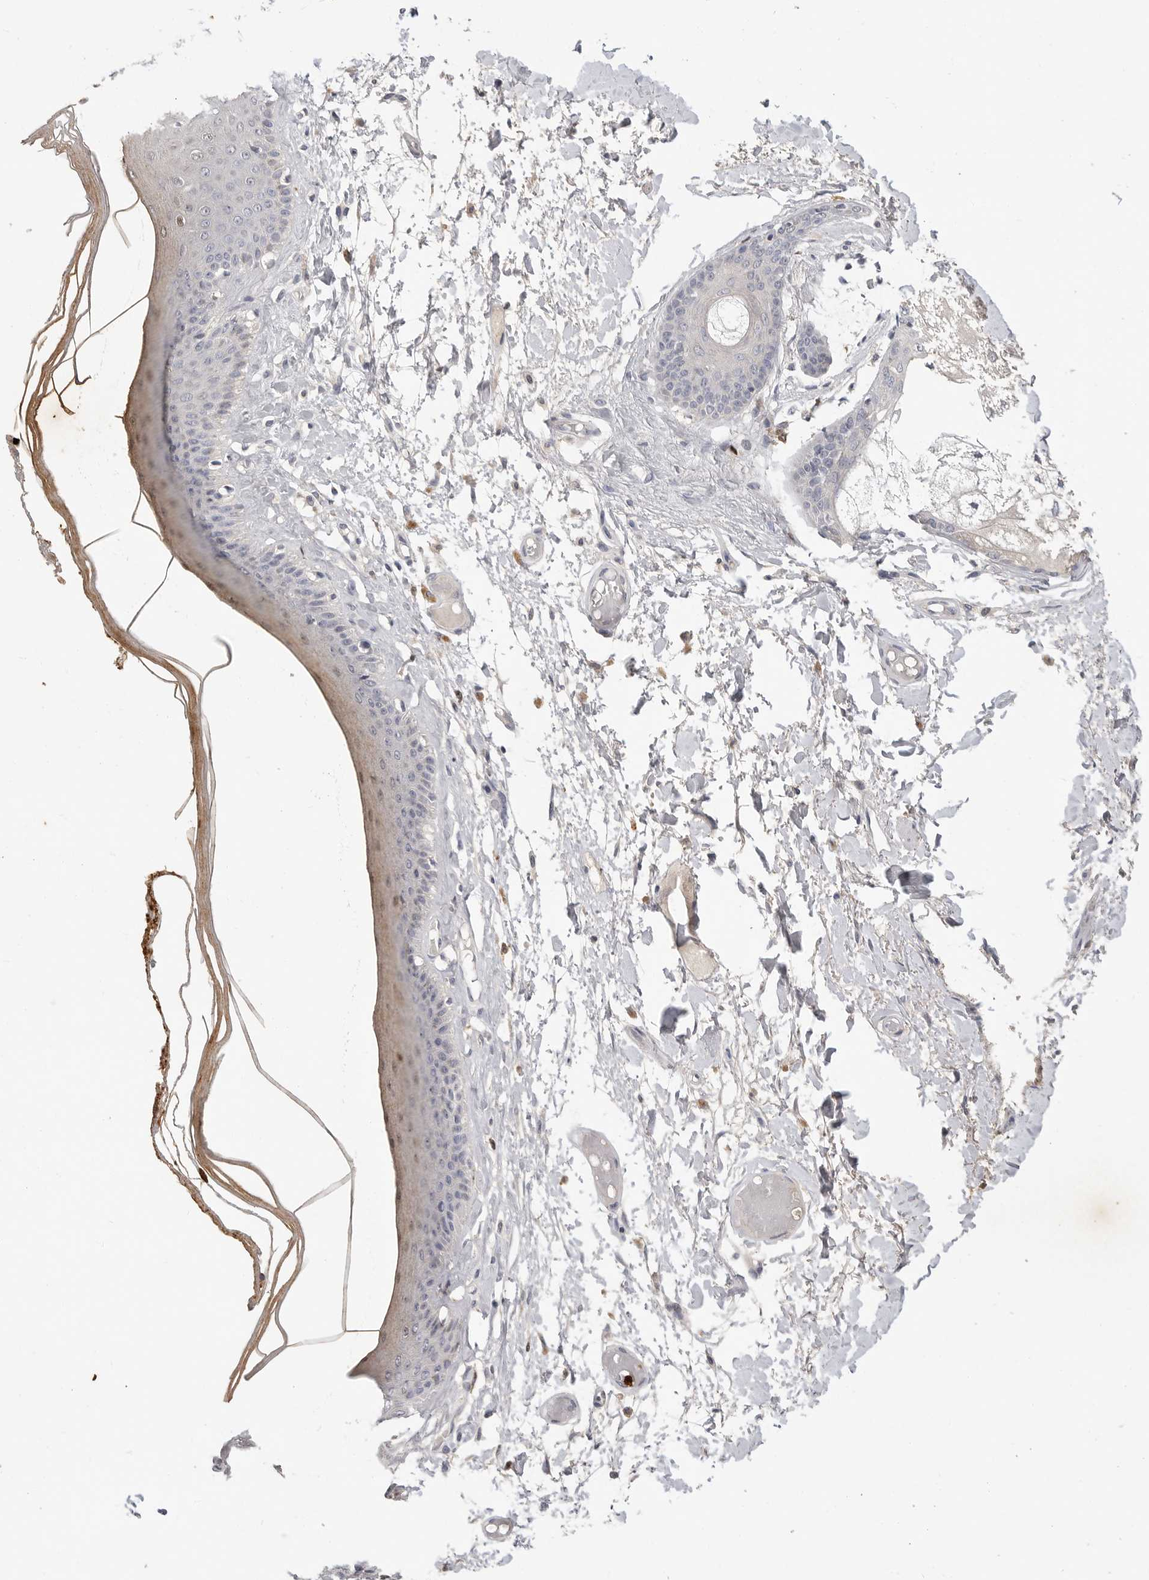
{"staining": {"intensity": "moderate", "quantity": "<25%", "location": "cytoplasmic/membranous"}, "tissue": "skin", "cell_type": "Epidermal cells", "image_type": "normal", "snomed": [{"axis": "morphology", "description": "Normal tissue, NOS"}, {"axis": "topography", "description": "Vulva"}], "caption": "Skin was stained to show a protein in brown. There is low levels of moderate cytoplasmic/membranous staining in about <25% of epidermal cells. Immunohistochemistry stains the protein in brown and the nuclei are stained blue.", "gene": "LTBR", "patient": {"sex": "female", "age": 73}}